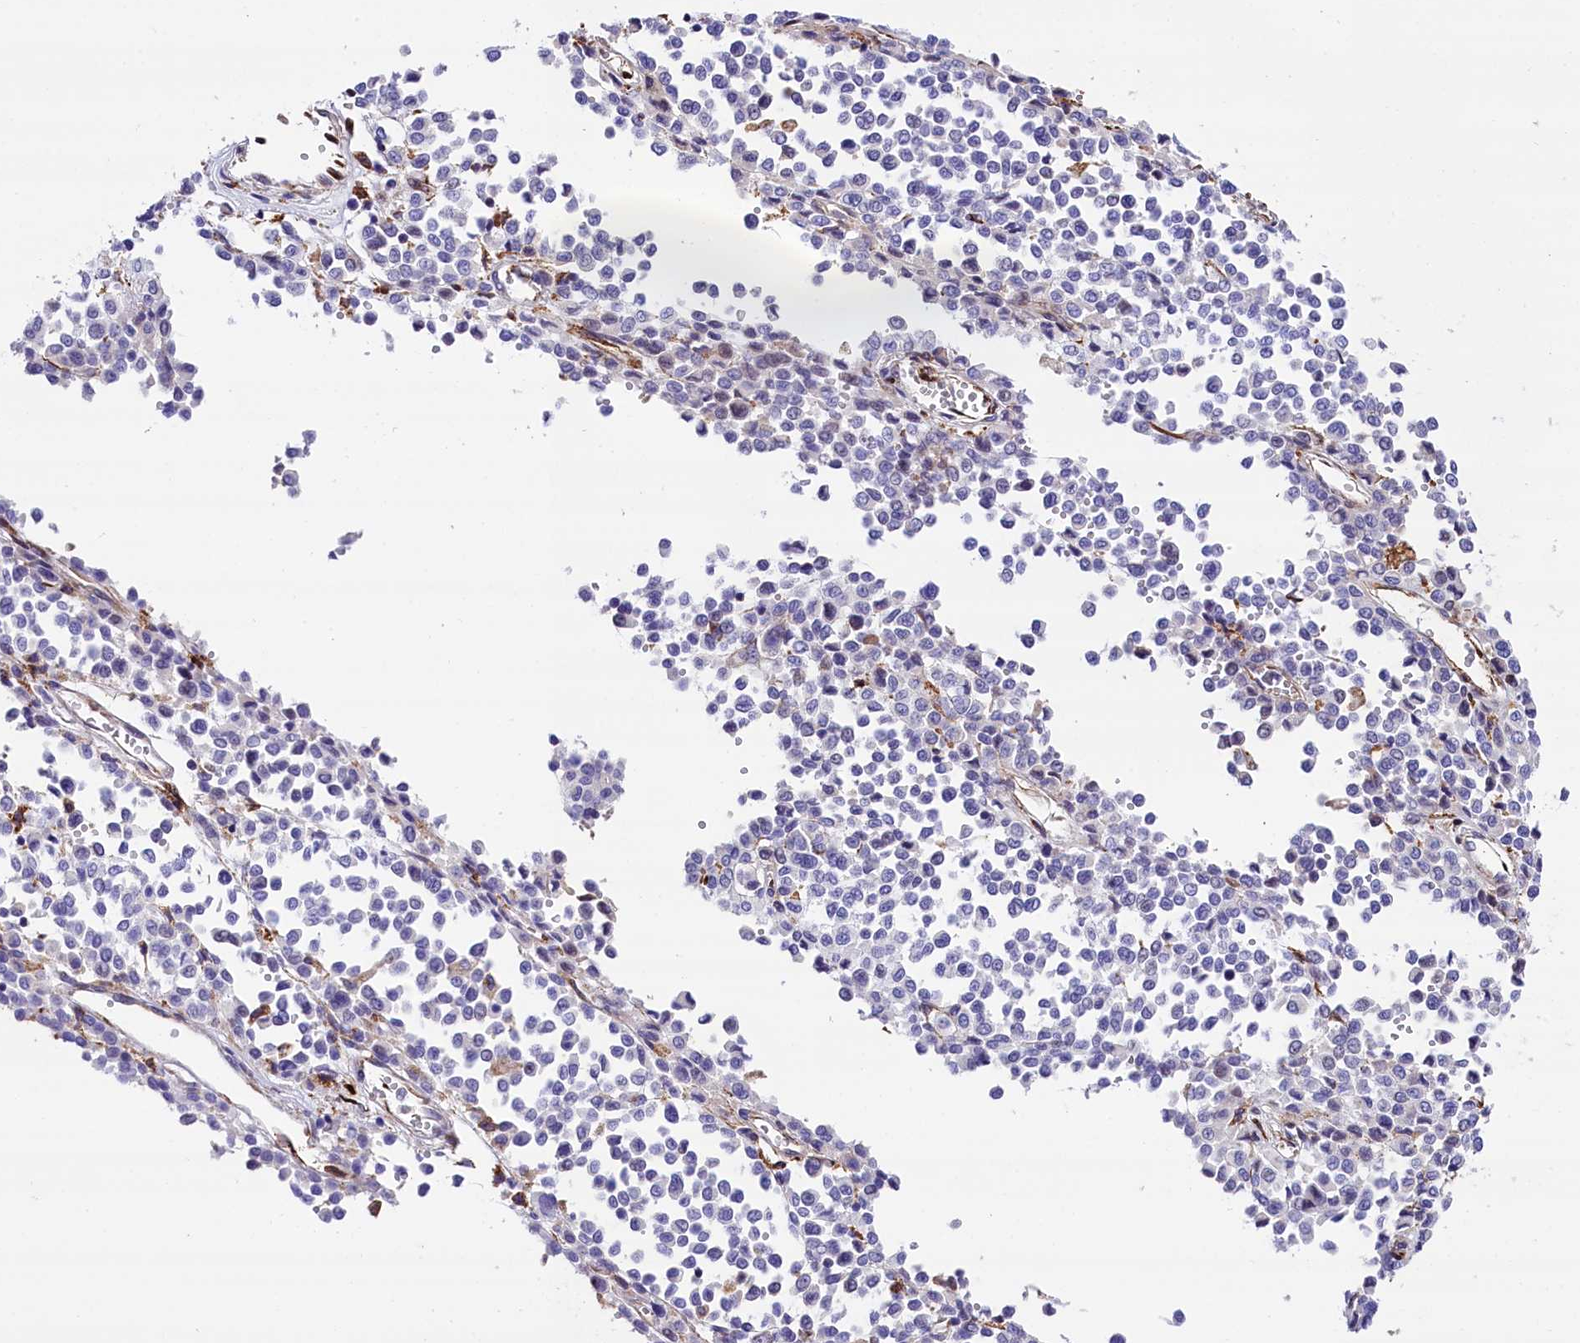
{"staining": {"intensity": "negative", "quantity": "none", "location": "none"}, "tissue": "melanoma", "cell_type": "Tumor cells", "image_type": "cancer", "snomed": [{"axis": "morphology", "description": "Malignant melanoma, Metastatic site"}, {"axis": "topography", "description": "Pancreas"}], "caption": "This histopathology image is of malignant melanoma (metastatic site) stained with immunohistochemistry to label a protein in brown with the nuclei are counter-stained blue. There is no positivity in tumor cells. Nuclei are stained in blue.", "gene": "CMTR2", "patient": {"sex": "female", "age": 30}}